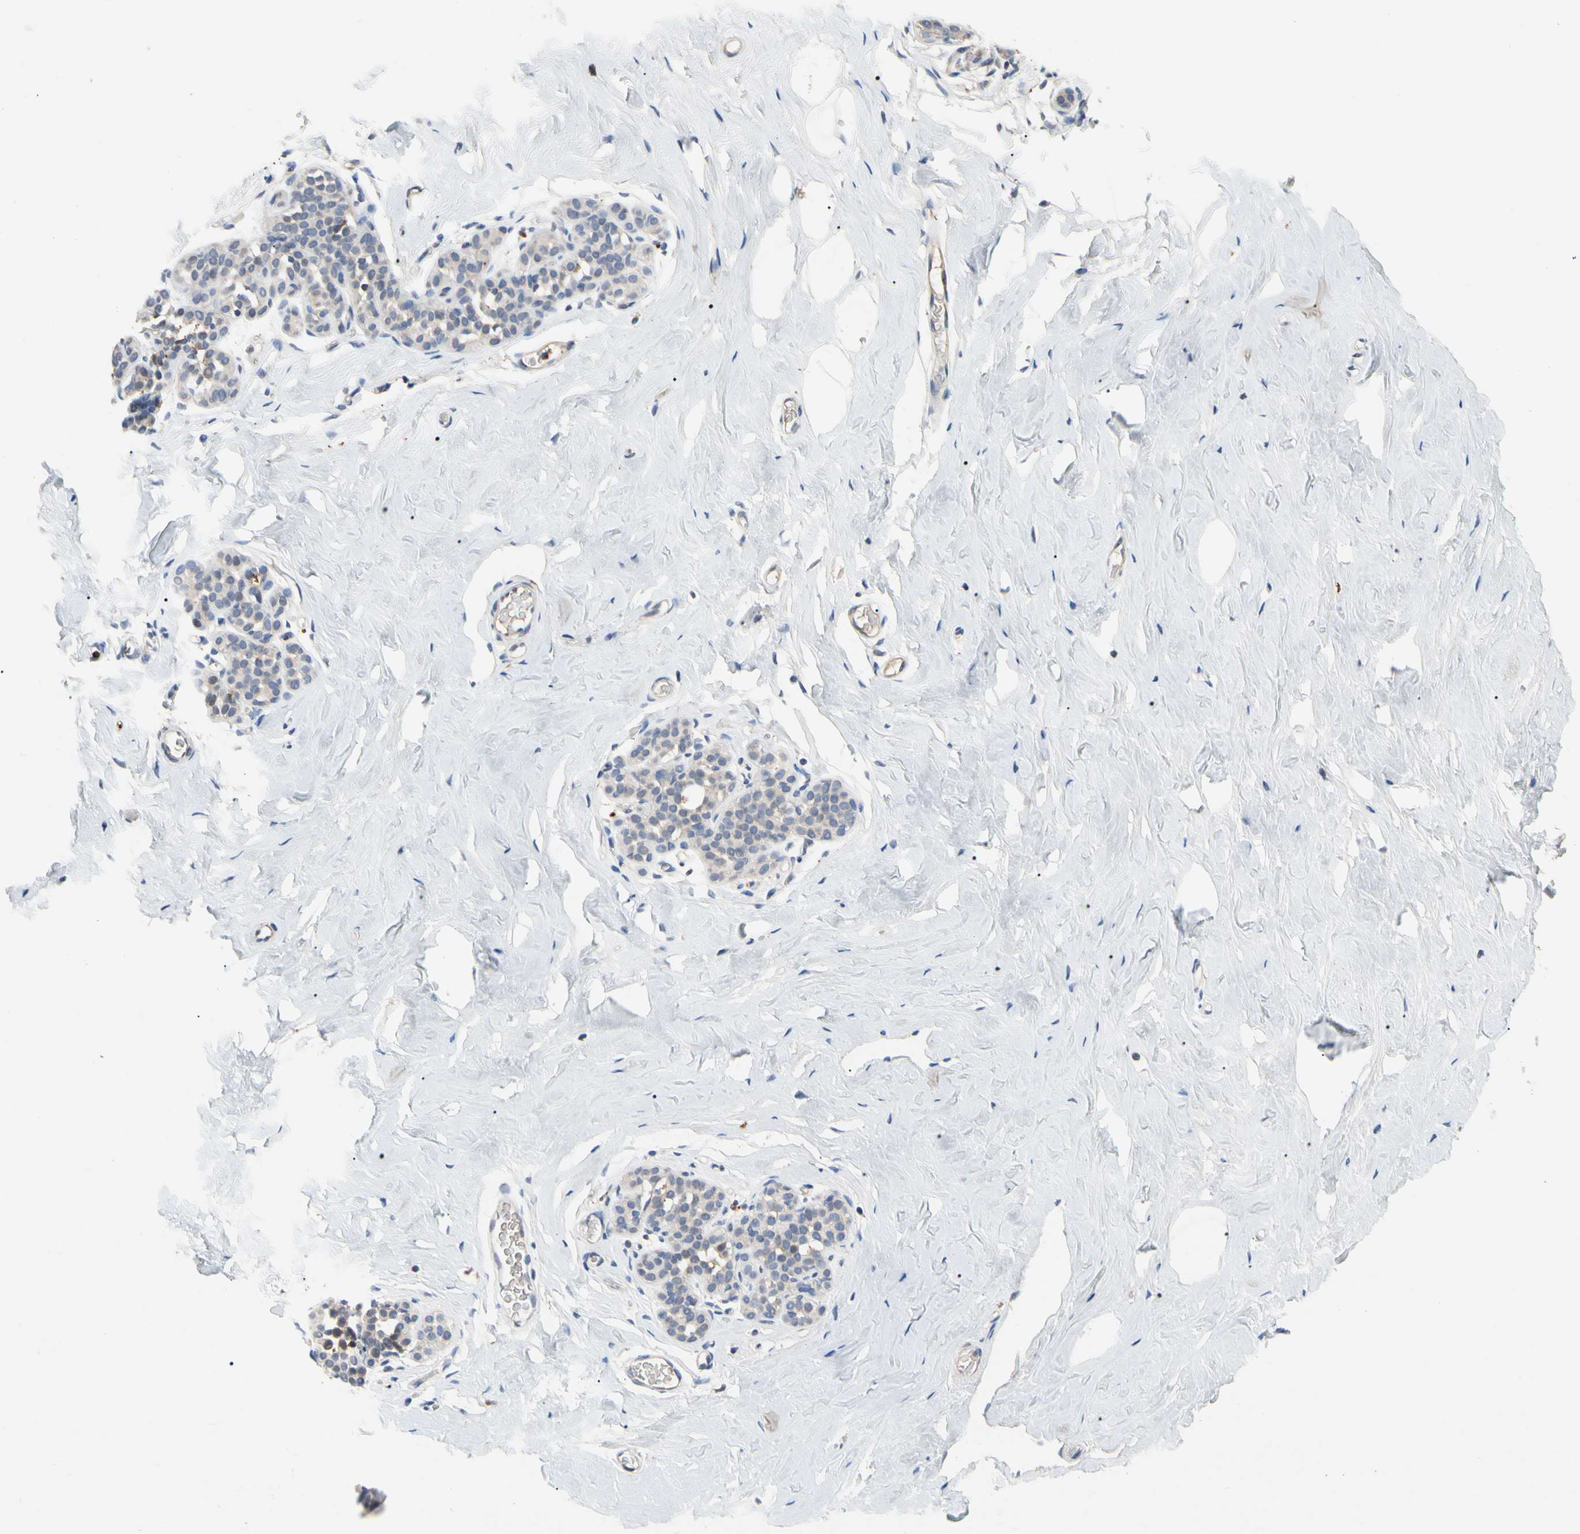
{"staining": {"intensity": "negative", "quantity": "none", "location": "none"}, "tissue": "breast", "cell_type": "Adipocytes", "image_type": "normal", "snomed": [{"axis": "morphology", "description": "Normal tissue, NOS"}, {"axis": "topography", "description": "Breast"}], "caption": "This is a image of immunohistochemistry staining of normal breast, which shows no positivity in adipocytes. (Stains: DAB (3,3'-diaminobenzidine) immunohistochemistry (IHC) with hematoxylin counter stain, Microscopy: brightfield microscopy at high magnification).", "gene": "ADA2", "patient": {"sex": "female", "age": 75}}